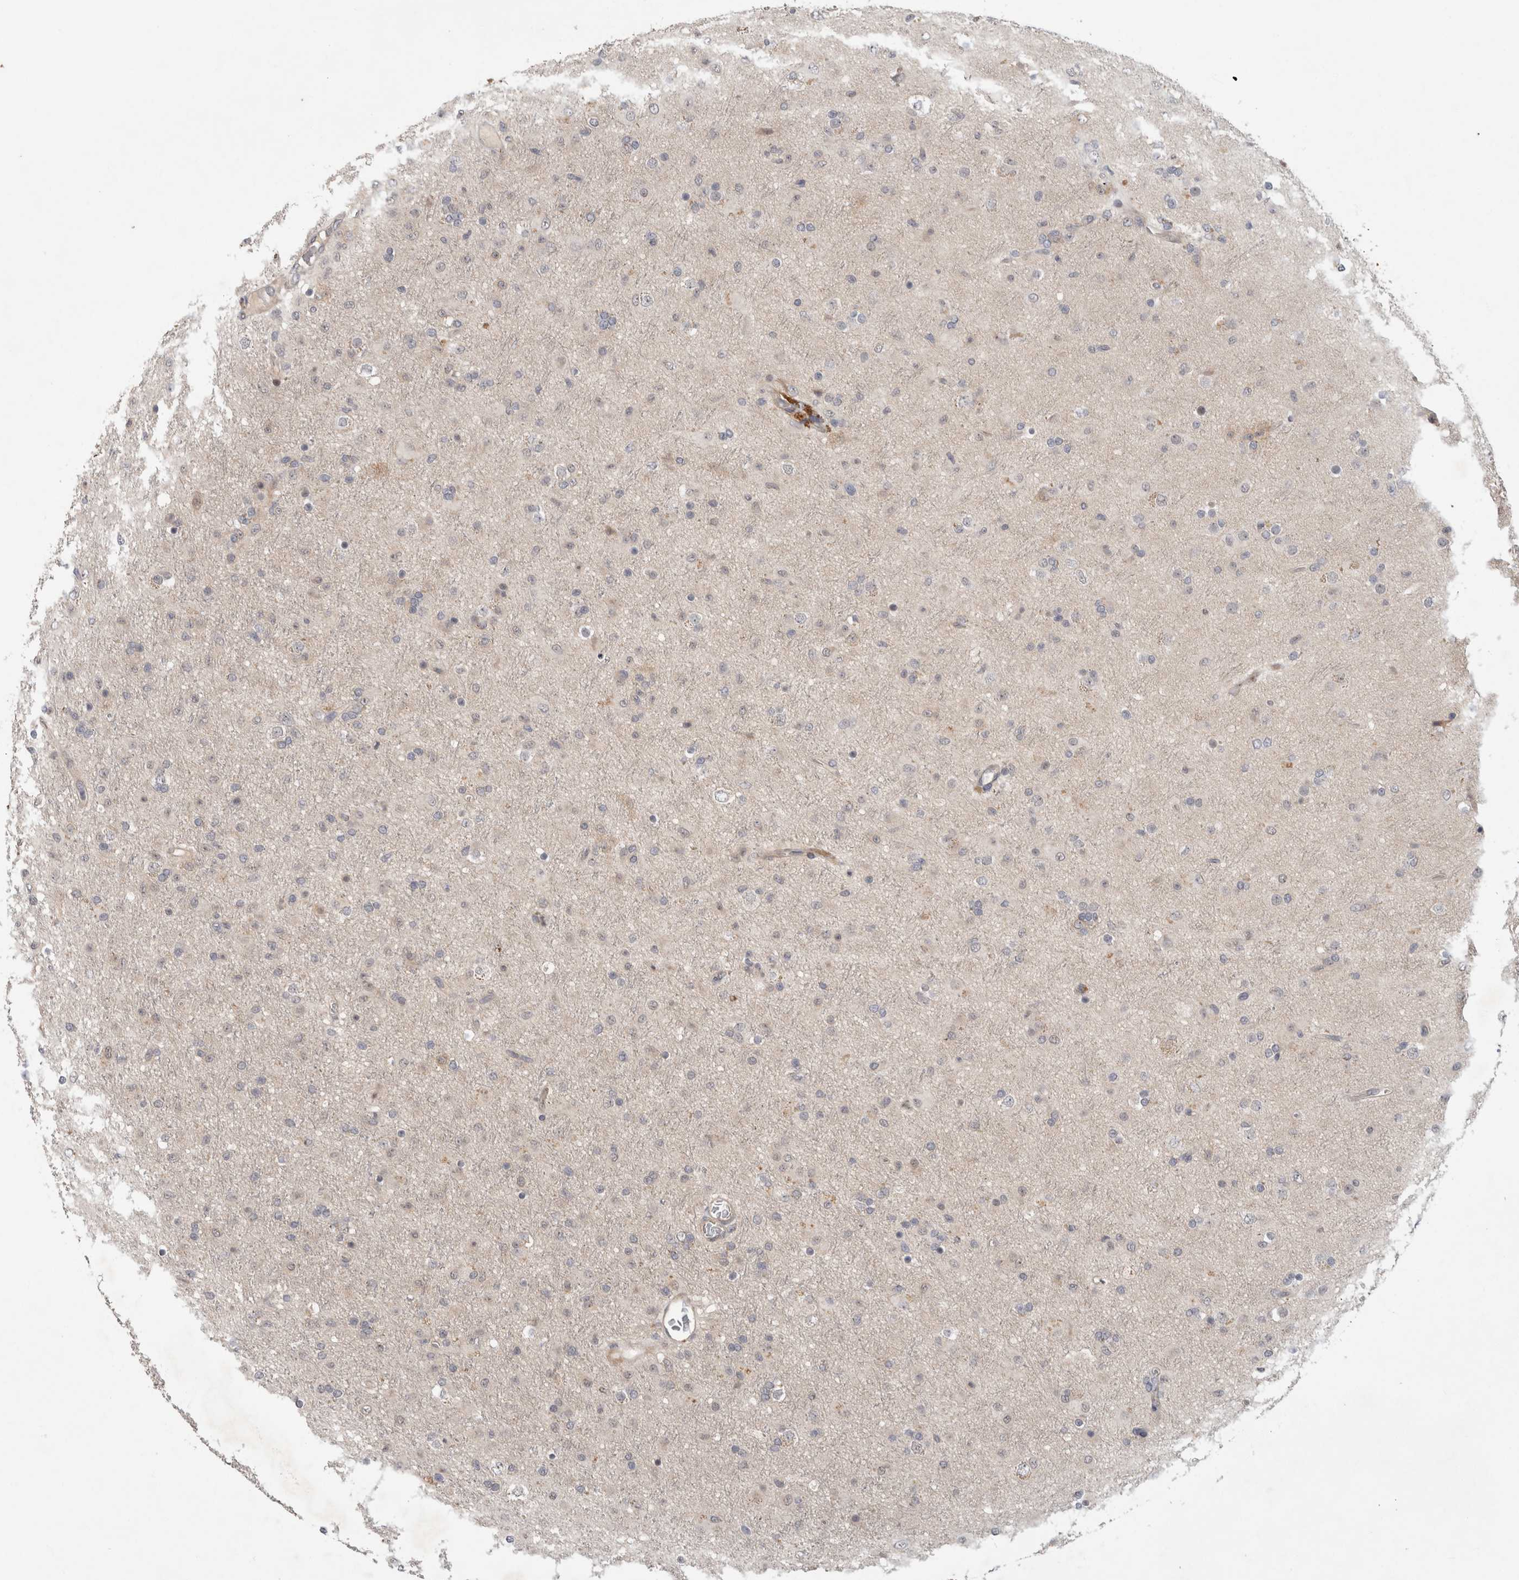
{"staining": {"intensity": "negative", "quantity": "none", "location": "none"}, "tissue": "glioma", "cell_type": "Tumor cells", "image_type": "cancer", "snomed": [{"axis": "morphology", "description": "Glioma, malignant, Low grade"}, {"axis": "topography", "description": "Brain"}], "caption": "Image shows no significant protein staining in tumor cells of glioma.", "gene": "CRISPLD1", "patient": {"sex": "male", "age": 65}}